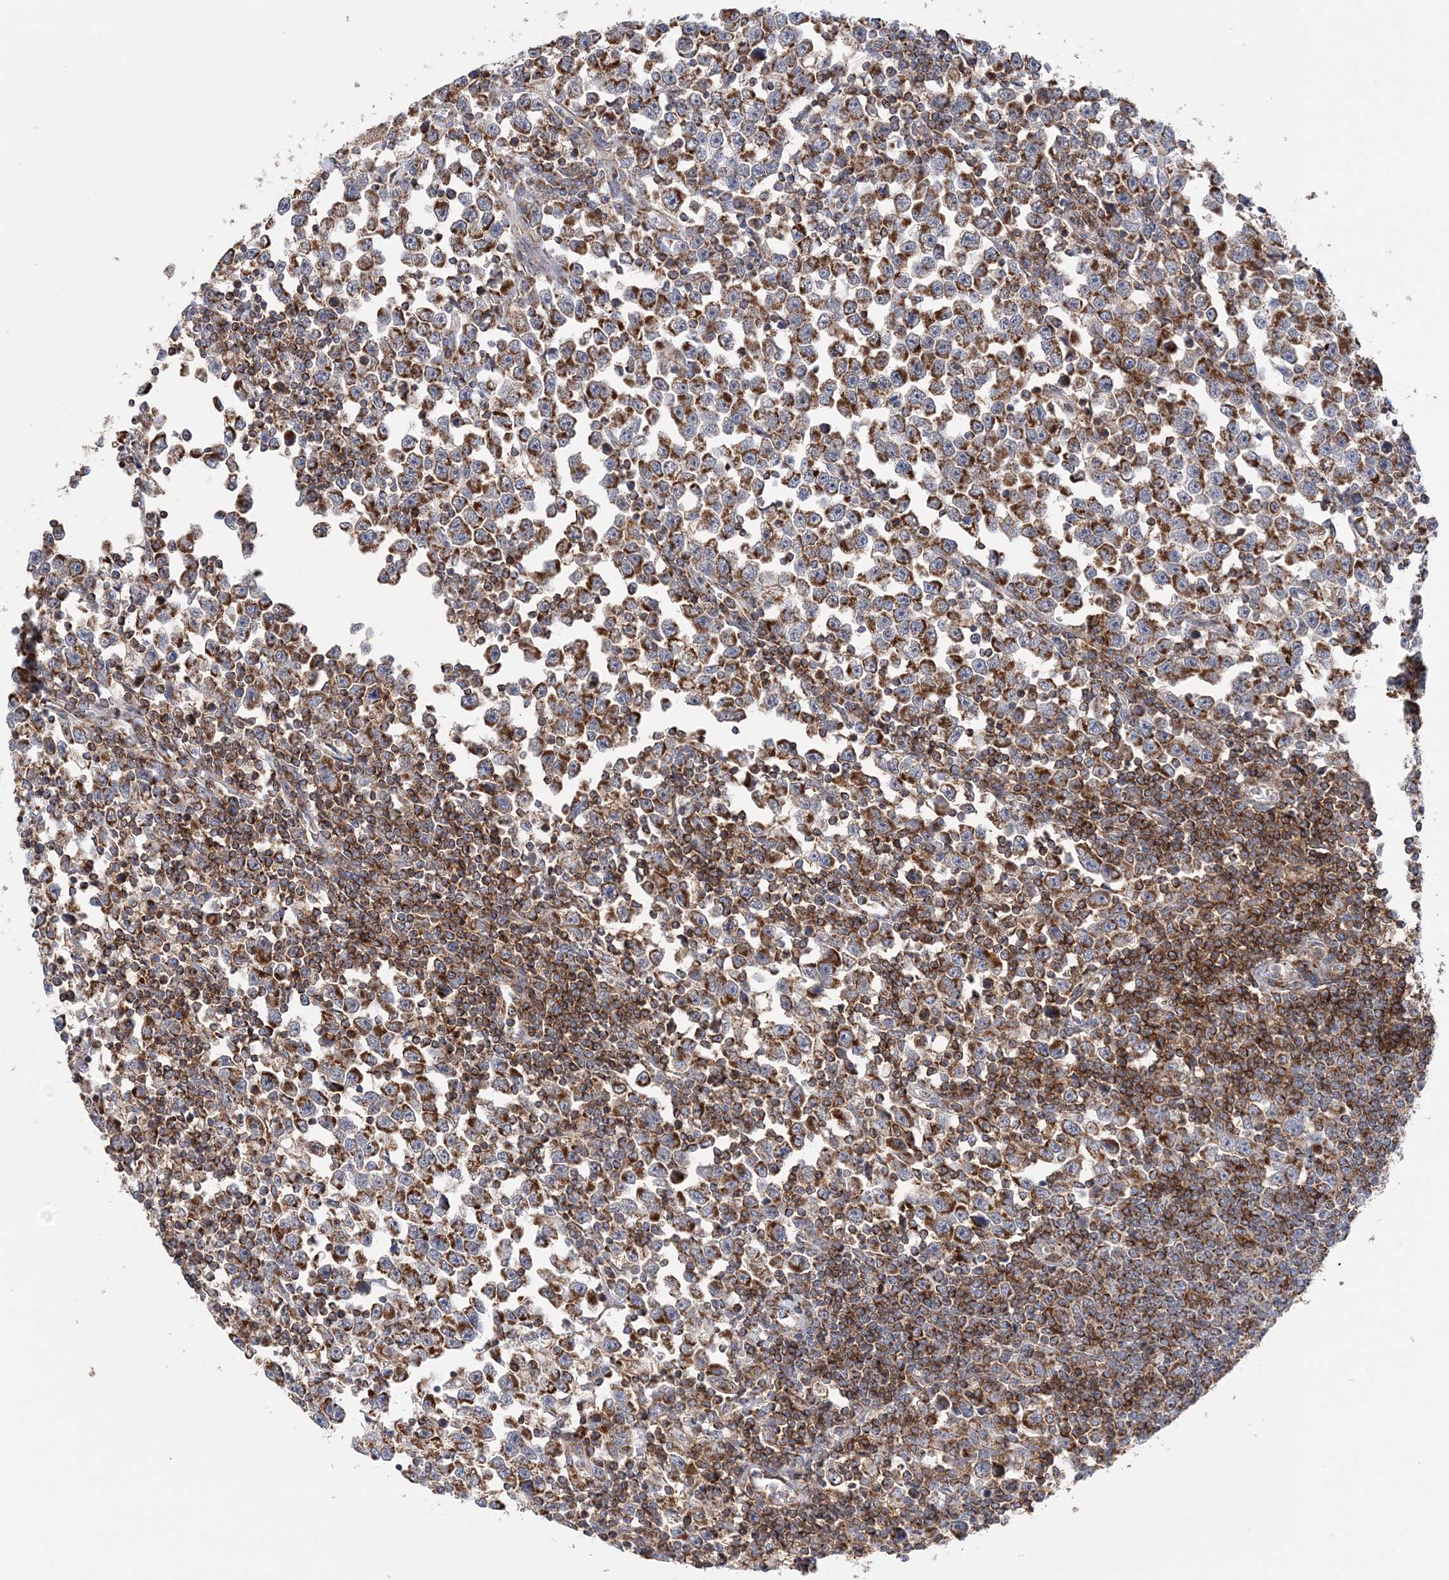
{"staining": {"intensity": "strong", "quantity": ">75%", "location": "cytoplasmic/membranous"}, "tissue": "testis cancer", "cell_type": "Tumor cells", "image_type": "cancer", "snomed": [{"axis": "morphology", "description": "Normal tissue, NOS"}, {"axis": "morphology", "description": "Seminoma, NOS"}, {"axis": "topography", "description": "Testis"}], "caption": "The immunohistochemical stain highlights strong cytoplasmic/membranous staining in tumor cells of testis cancer (seminoma) tissue.", "gene": "TTC32", "patient": {"sex": "male", "age": 43}}